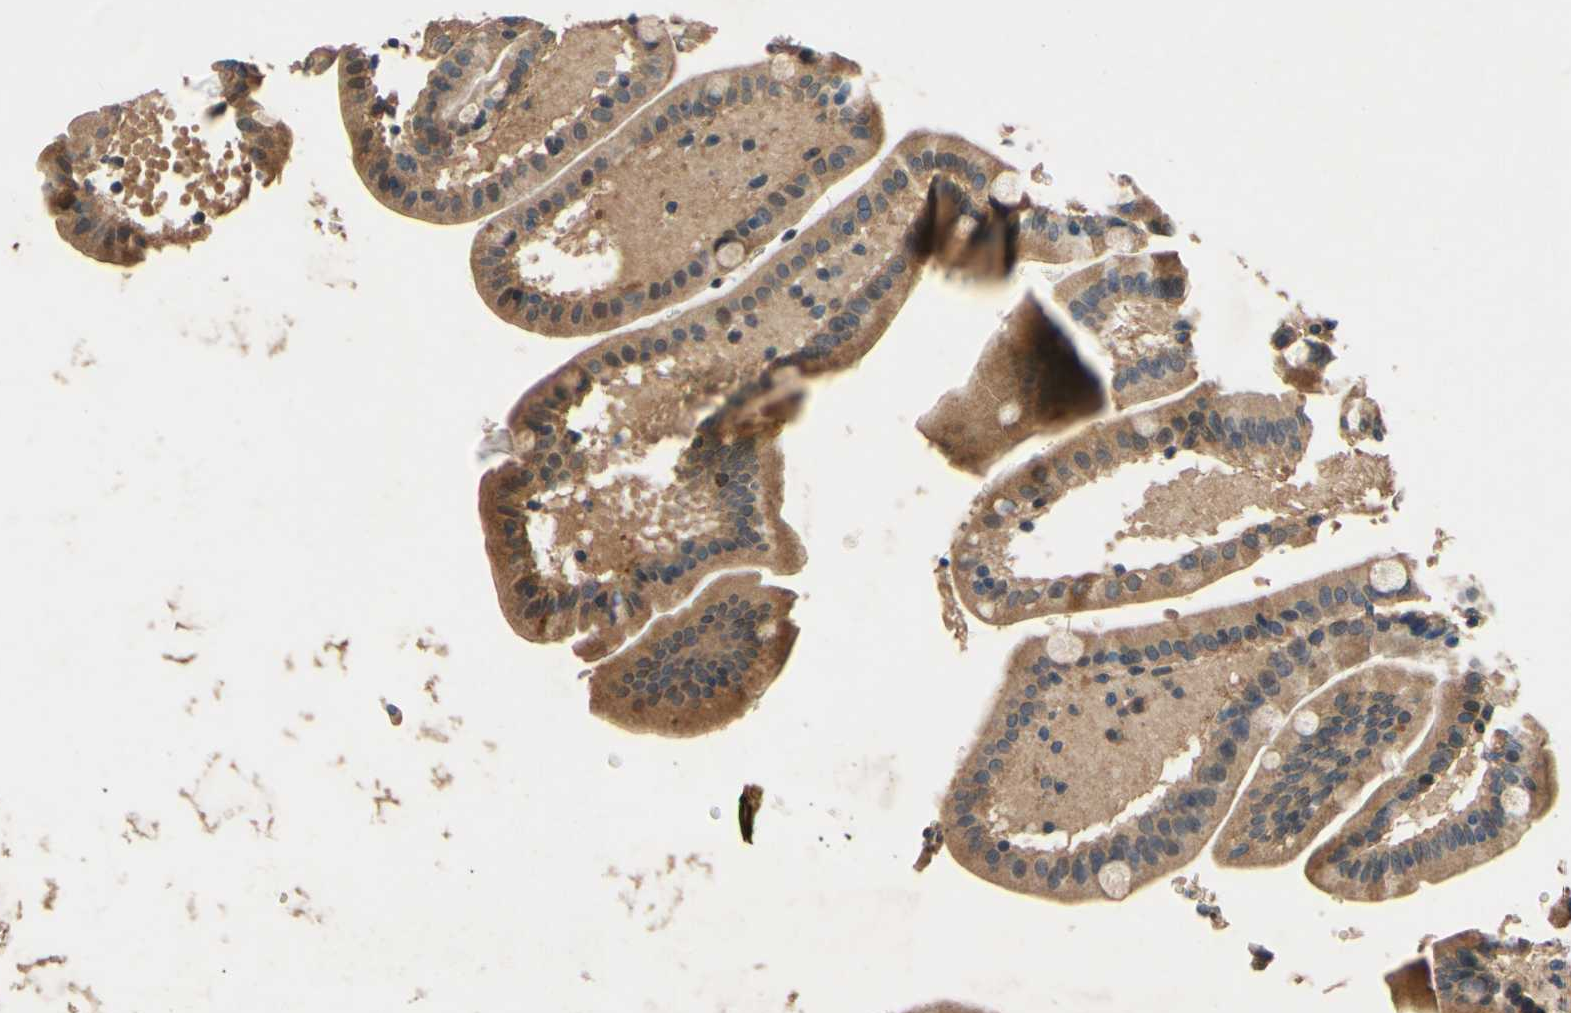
{"staining": {"intensity": "moderate", "quantity": ">75%", "location": "cytoplasmic/membranous"}, "tissue": "duodenum", "cell_type": "Glandular cells", "image_type": "normal", "snomed": [{"axis": "morphology", "description": "Normal tissue, NOS"}, {"axis": "topography", "description": "Duodenum"}], "caption": "Immunohistochemistry (IHC) micrograph of normal duodenum stained for a protein (brown), which shows medium levels of moderate cytoplasmic/membranous expression in about >75% of glandular cells.", "gene": "PLA2G4A", "patient": {"sex": "male", "age": 54}}